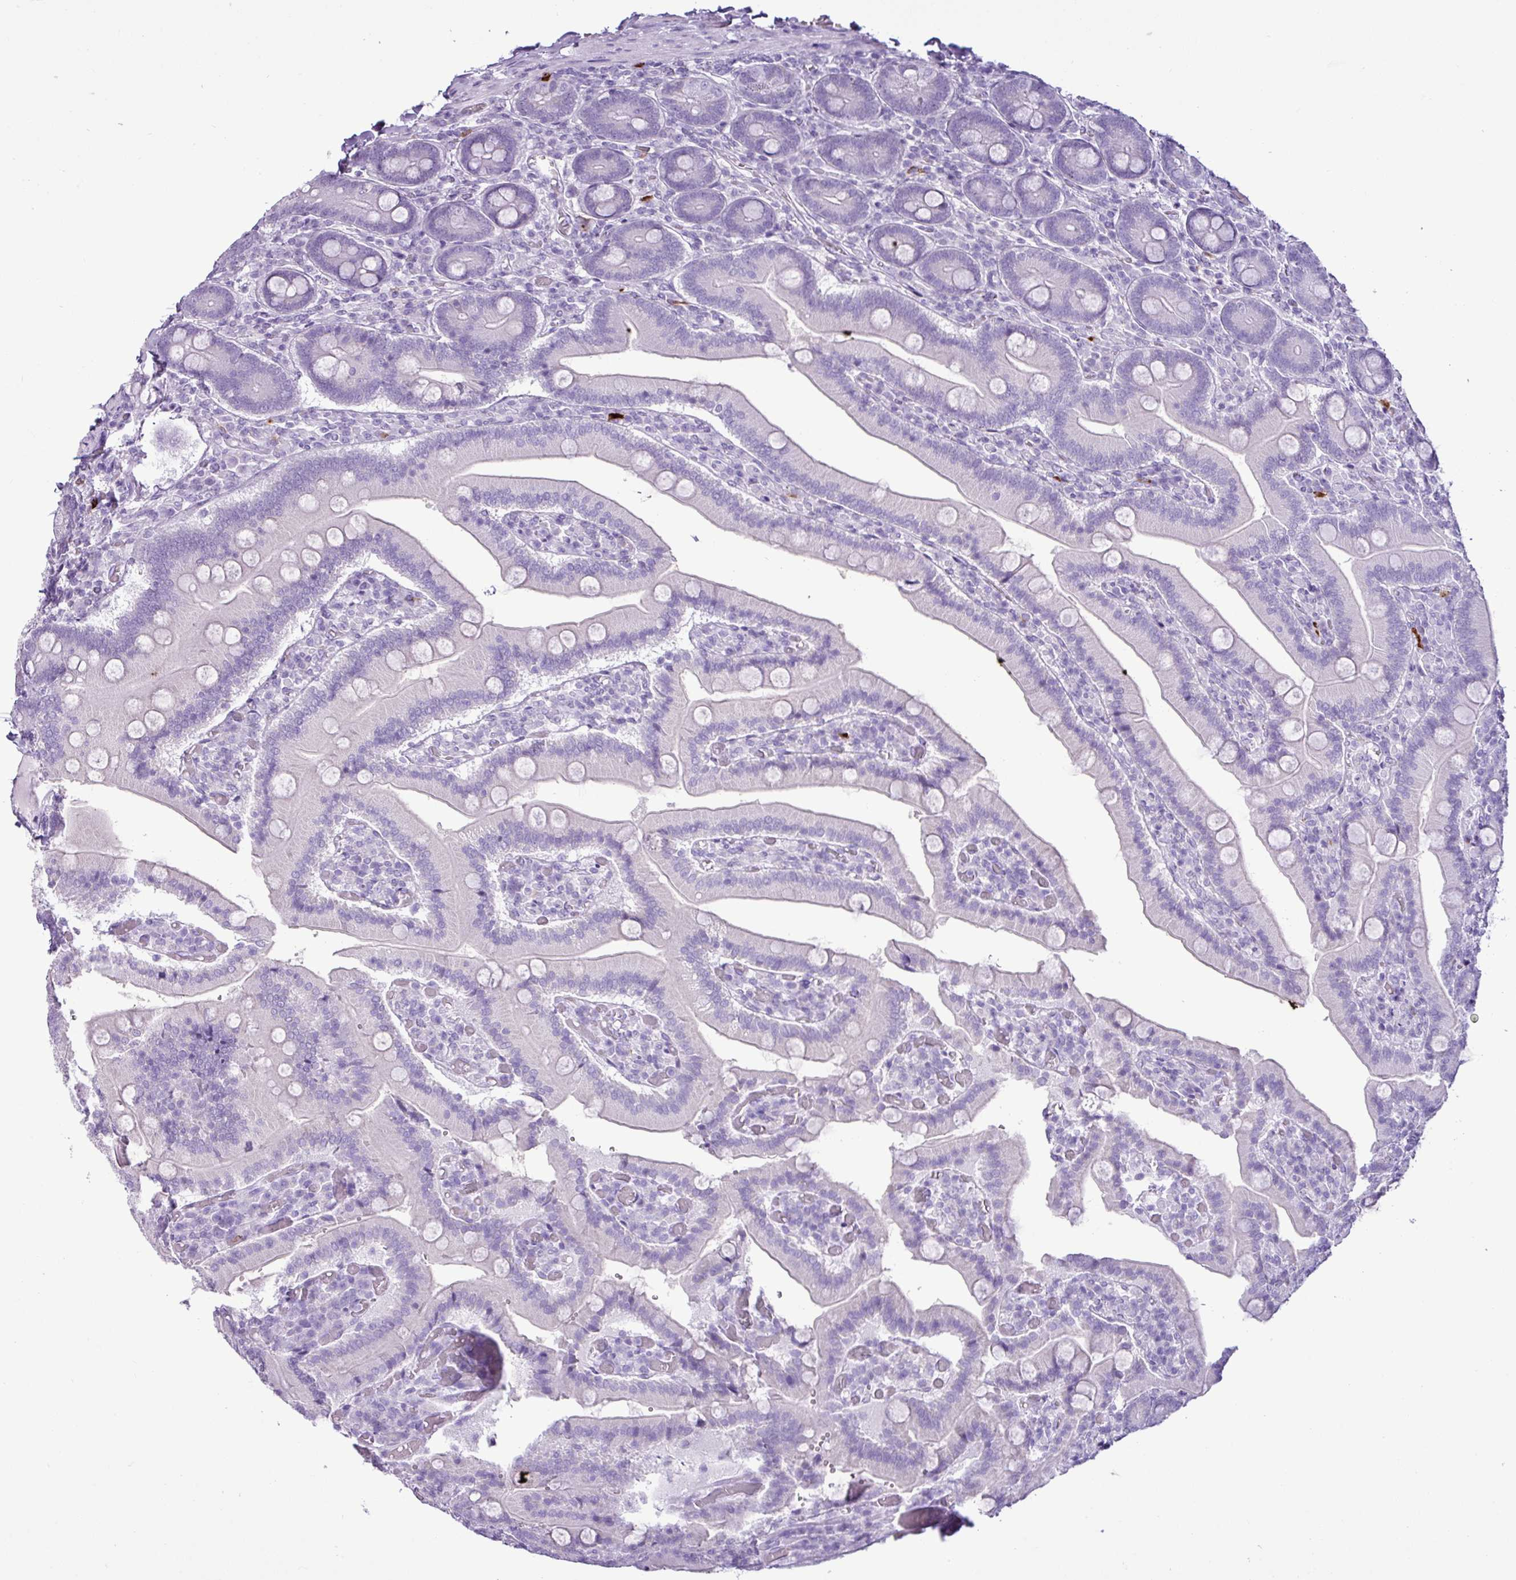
{"staining": {"intensity": "negative", "quantity": "none", "location": "none"}, "tissue": "duodenum", "cell_type": "Glandular cells", "image_type": "normal", "snomed": [{"axis": "morphology", "description": "Normal tissue, NOS"}, {"axis": "topography", "description": "Duodenum"}], "caption": "Immunohistochemistry photomicrograph of benign human duodenum stained for a protein (brown), which shows no expression in glandular cells.", "gene": "LILRB4", "patient": {"sex": "female", "age": 62}}